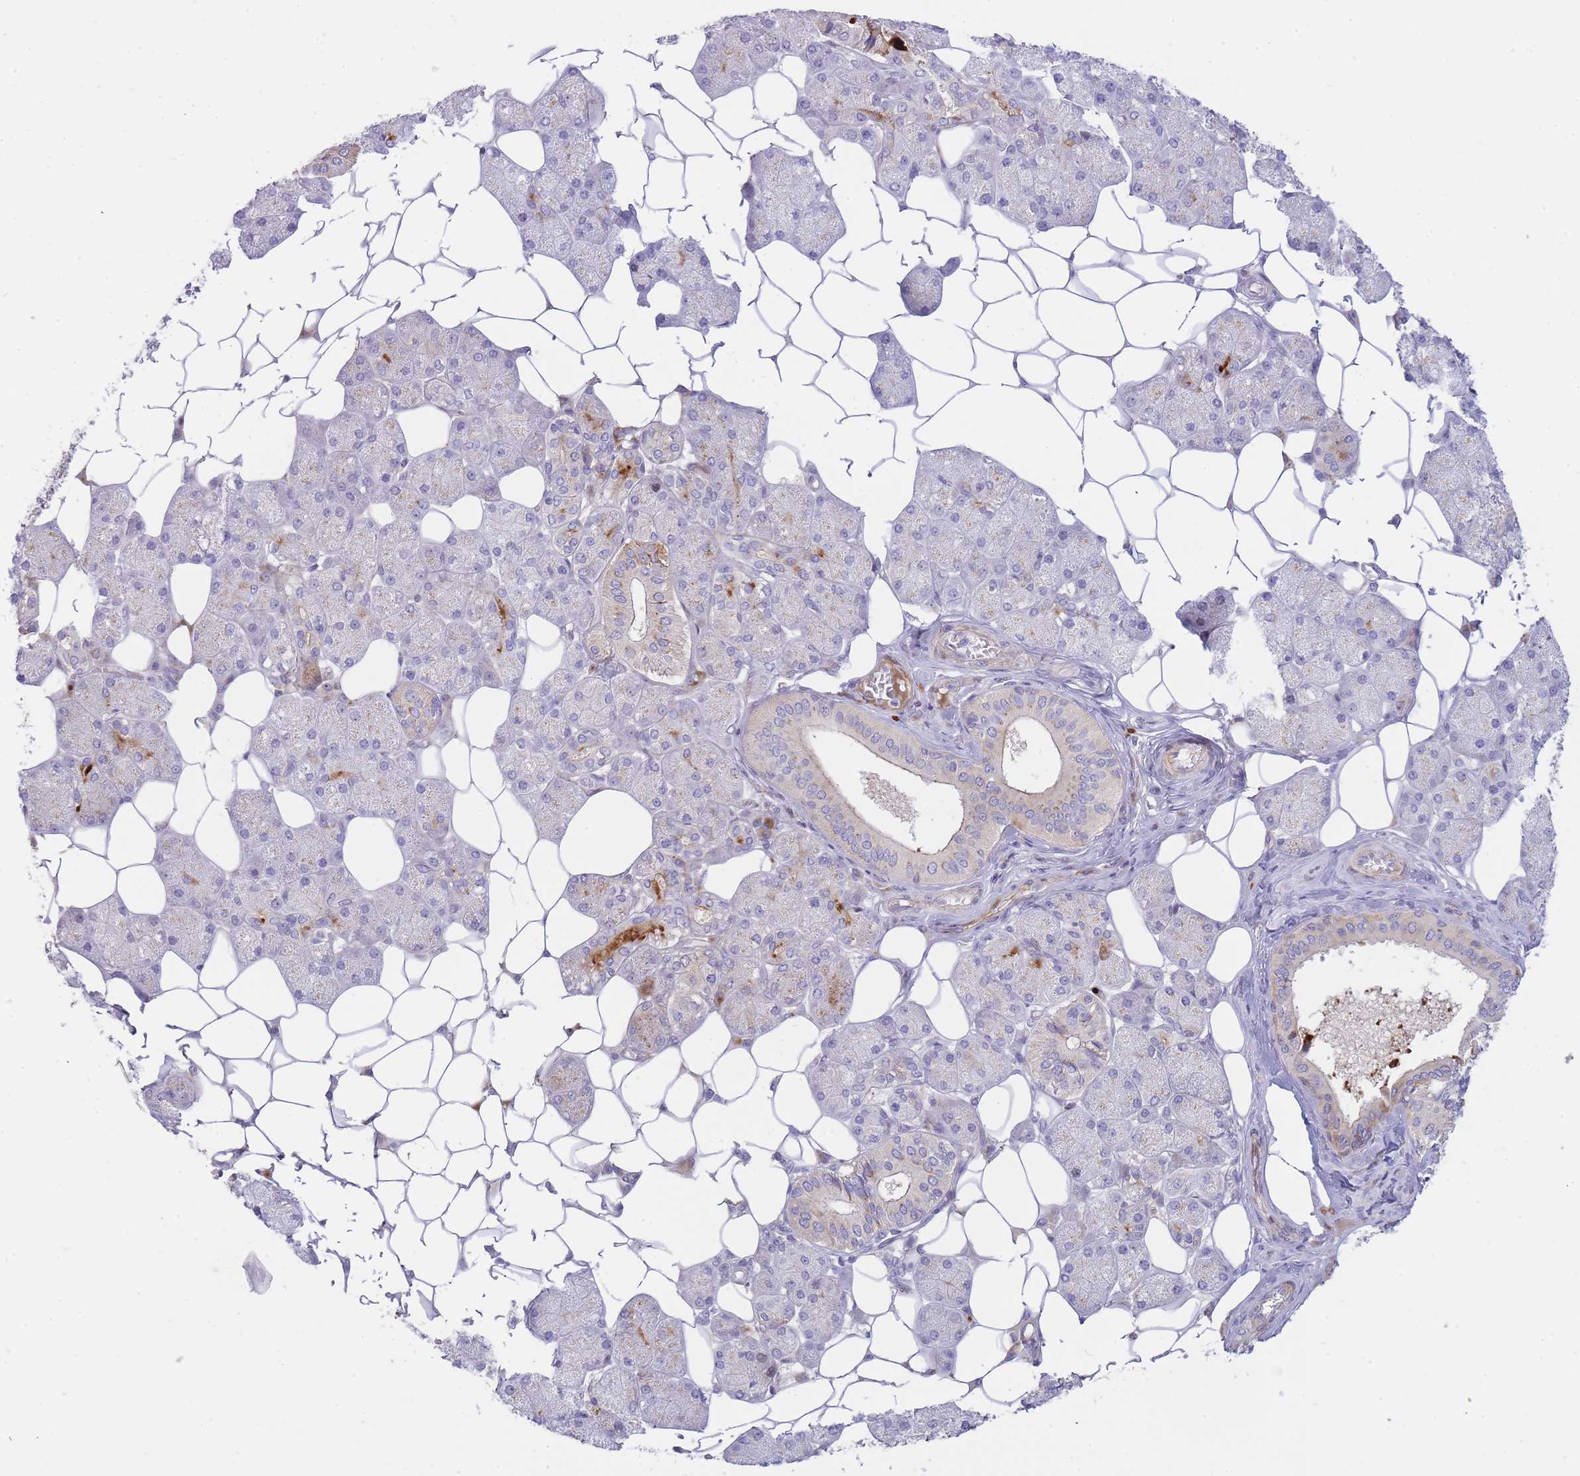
{"staining": {"intensity": "moderate", "quantity": "25%-75%", "location": "cytoplasmic/membranous"}, "tissue": "salivary gland", "cell_type": "Glandular cells", "image_type": "normal", "snomed": [{"axis": "morphology", "description": "Squamous cell carcinoma, NOS"}, {"axis": "topography", "description": "Skin"}, {"axis": "topography", "description": "Head-Neck"}], "caption": "Immunohistochemistry (IHC) of unremarkable salivary gland demonstrates medium levels of moderate cytoplasmic/membranous positivity in about 25%-75% of glandular cells.", "gene": "ATP5MC2", "patient": {"sex": "male", "age": 80}}